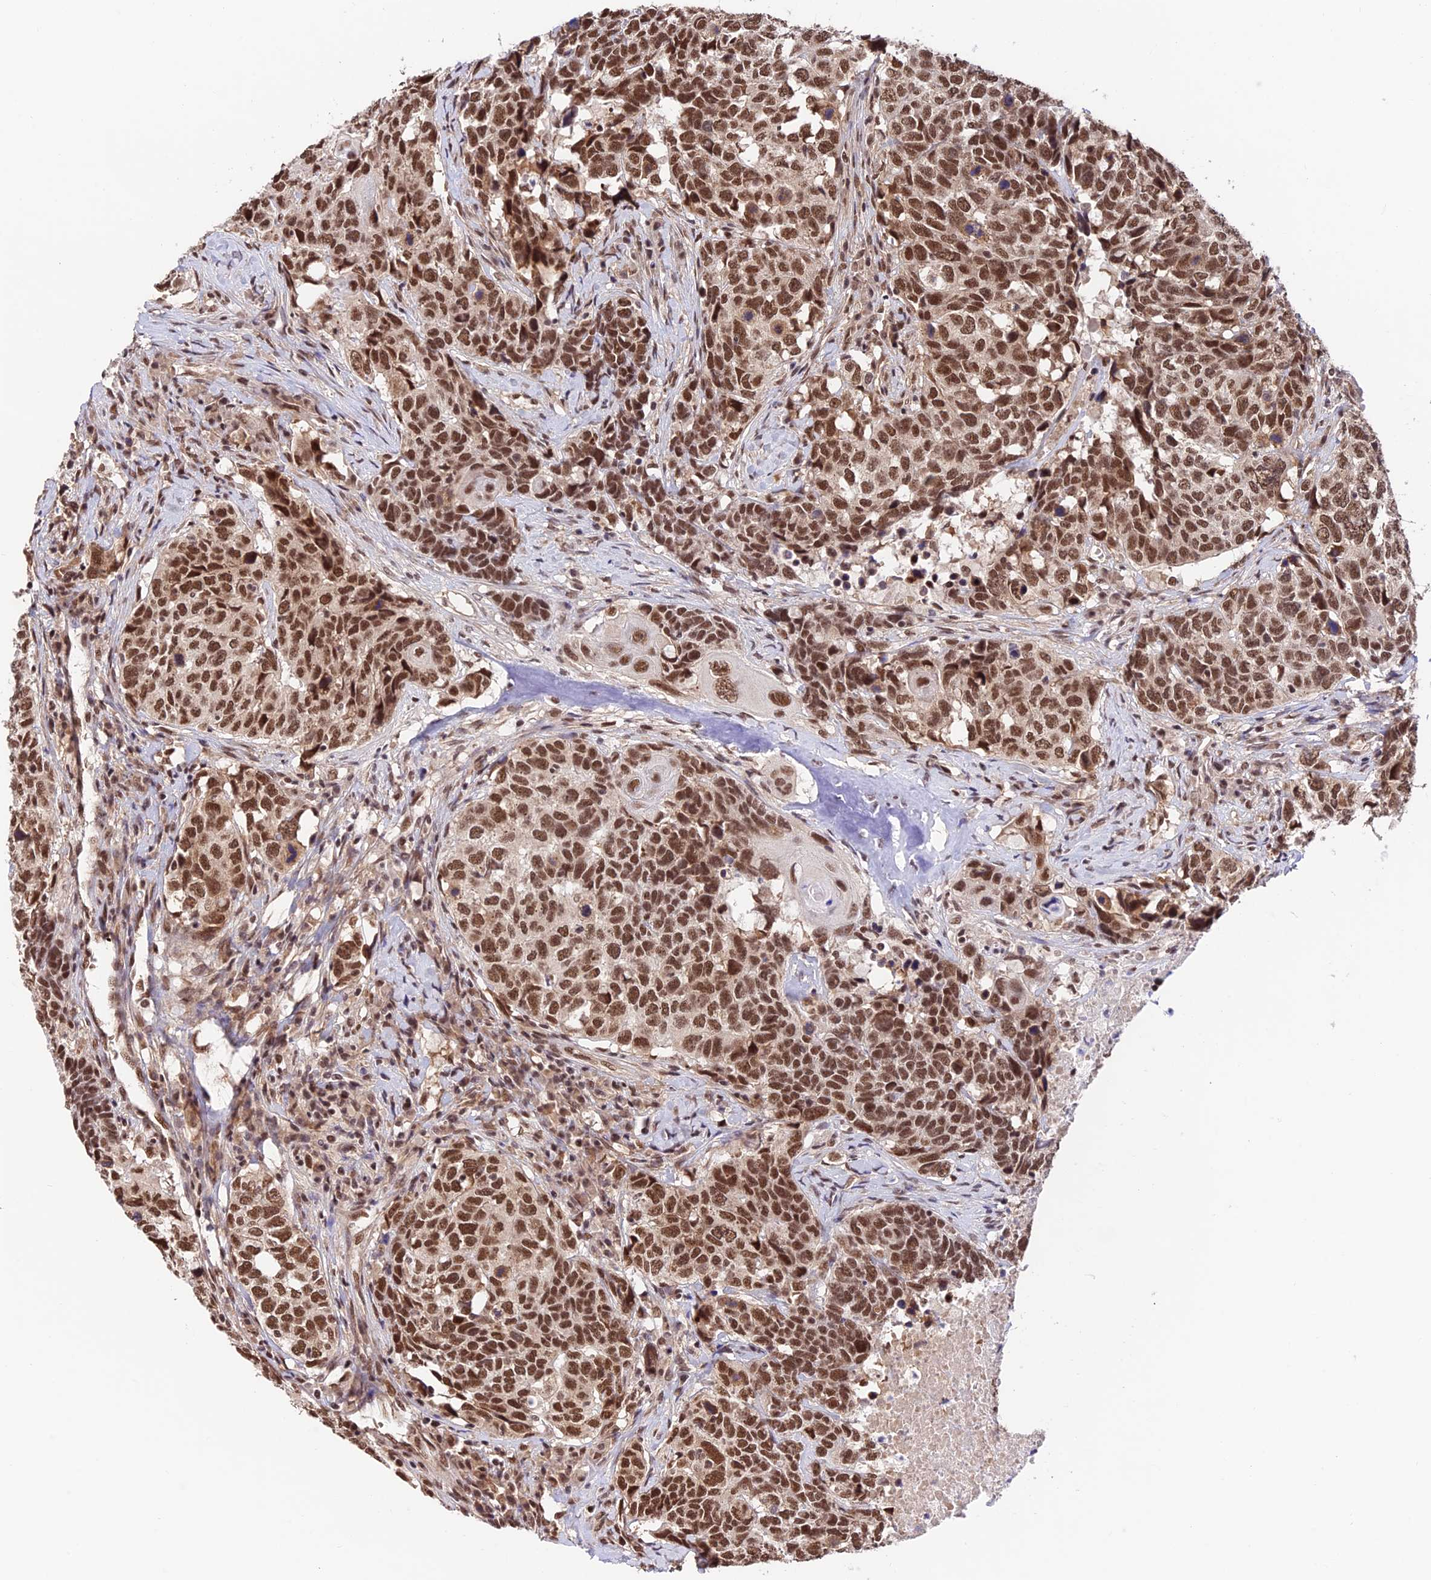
{"staining": {"intensity": "strong", "quantity": ">75%", "location": "nuclear"}, "tissue": "head and neck cancer", "cell_type": "Tumor cells", "image_type": "cancer", "snomed": [{"axis": "morphology", "description": "Squamous cell carcinoma, NOS"}, {"axis": "topography", "description": "Head-Neck"}], "caption": "Immunohistochemistry (IHC) of human squamous cell carcinoma (head and neck) displays high levels of strong nuclear expression in approximately >75% of tumor cells.", "gene": "RBM42", "patient": {"sex": "male", "age": 66}}